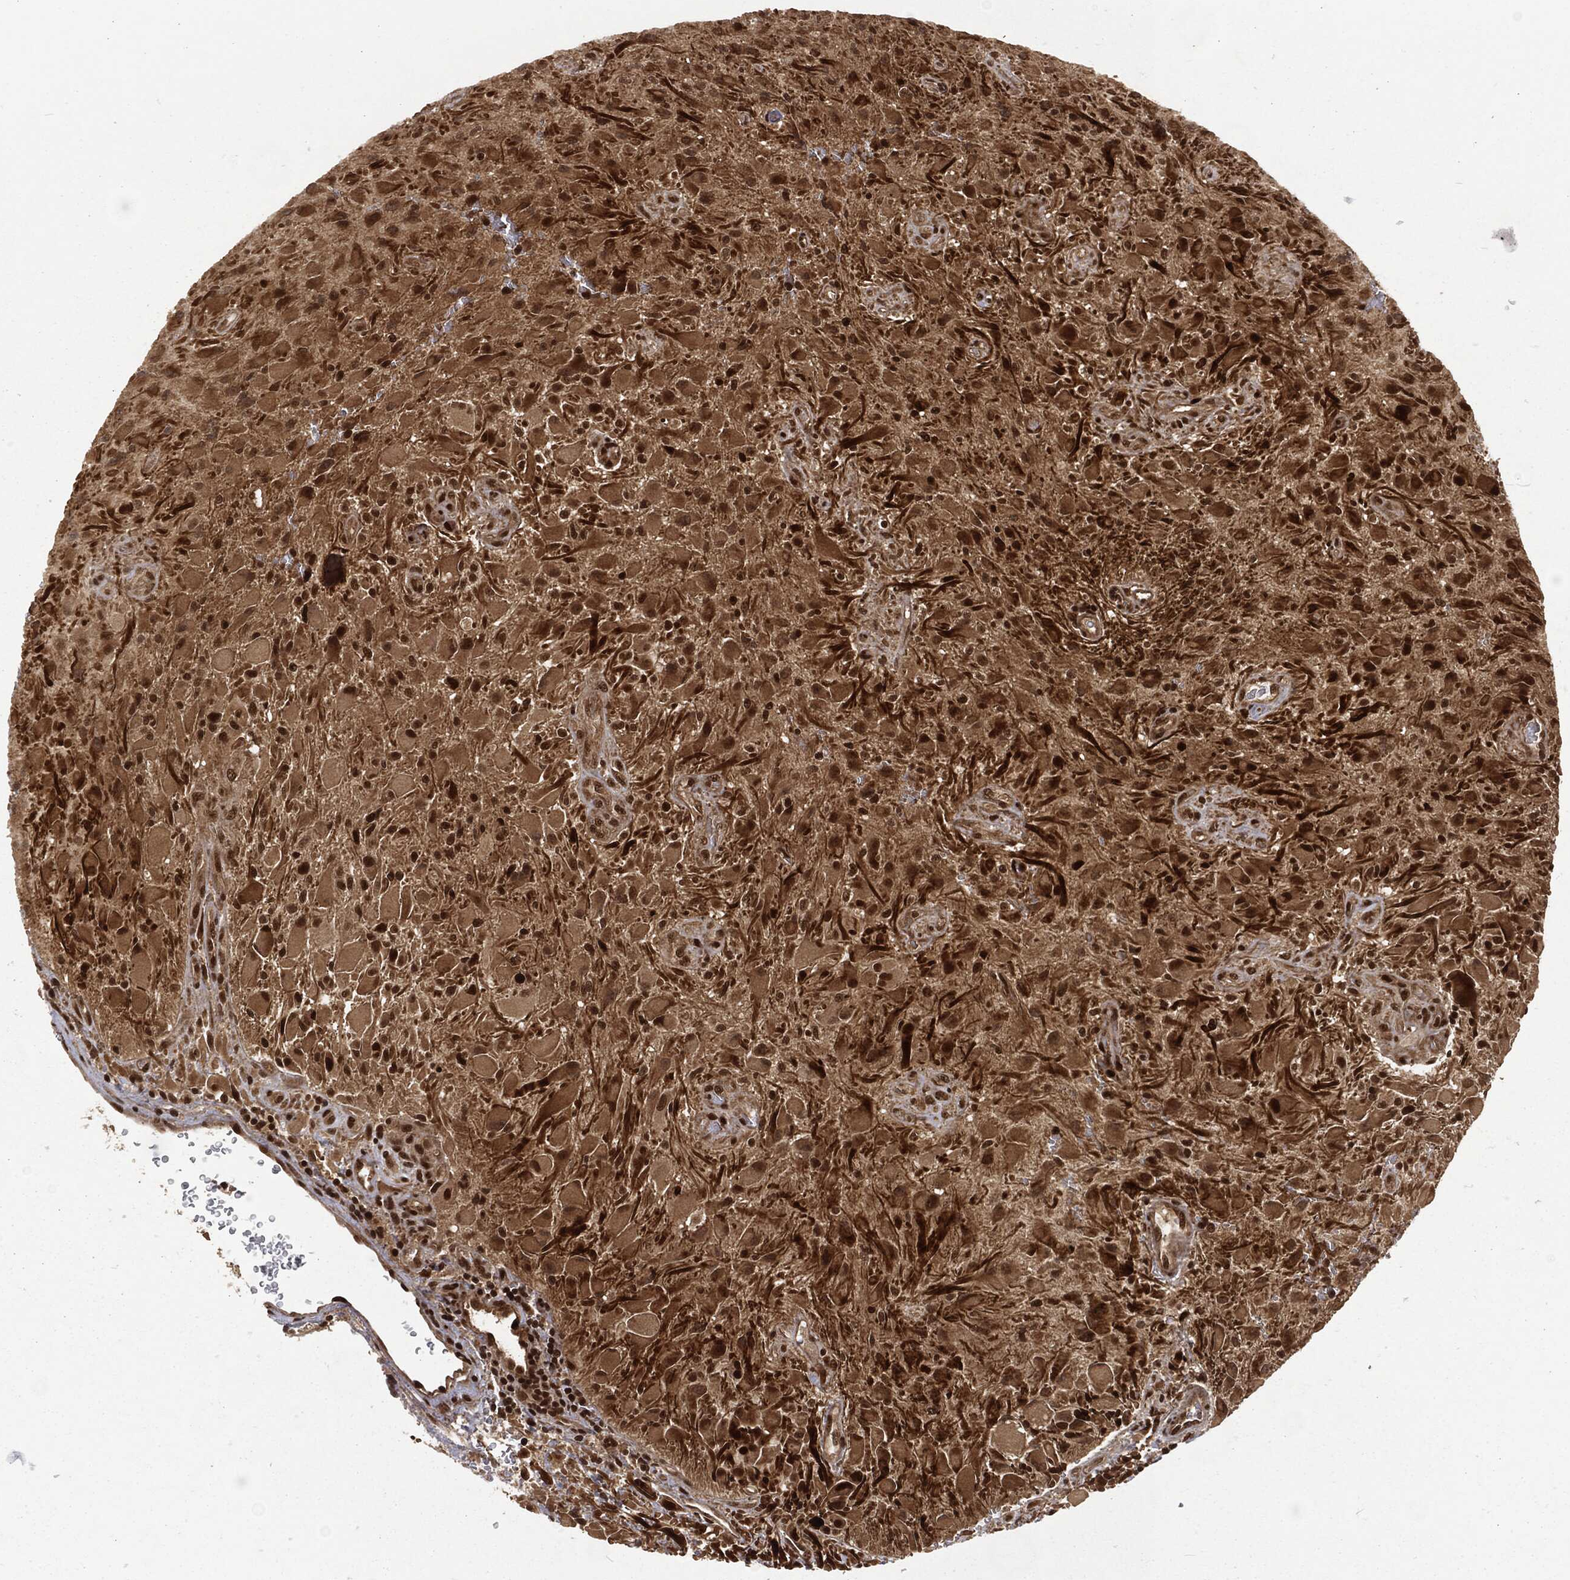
{"staining": {"intensity": "strong", "quantity": "25%-75%", "location": "nuclear"}, "tissue": "glioma", "cell_type": "Tumor cells", "image_type": "cancer", "snomed": [{"axis": "morphology", "description": "Glioma, malignant, High grade"}, {"axis": "topography", "description": "Cerebral cortex"}], "caption": "High-power microscopy captured an IHC micrograph of malignant high-grade glioma, revealing strong nuclear staining in approximately 25%-75% of tumor cells. The staining was performed using DAB, with brown indicating positive protein expression. Nuclei are stained blue with hematoxylin.", "gene": "NGRN", "patient": {"sex": "male", "age": 35}}